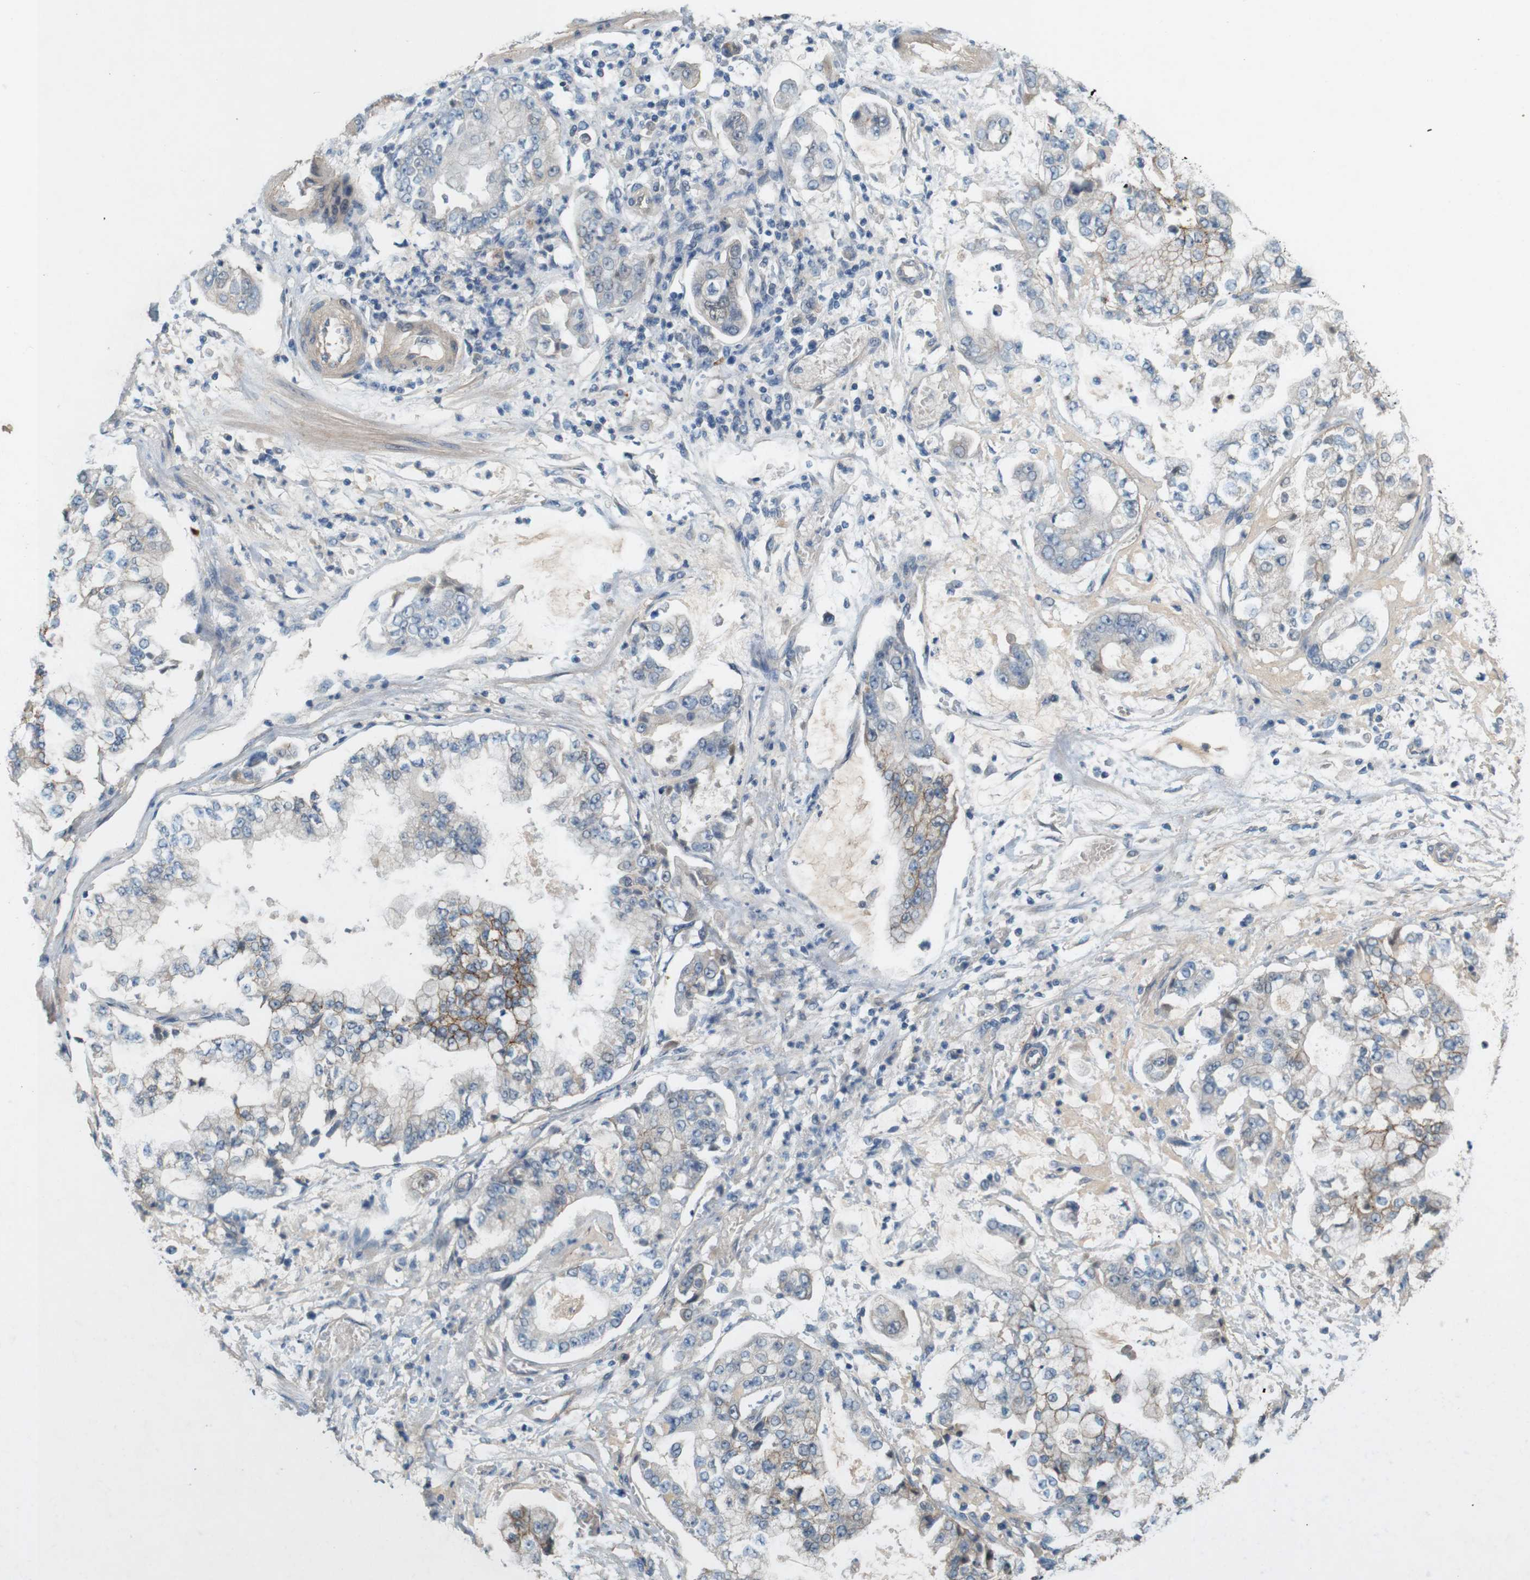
{"staining": {"intensity": "moderate", "quantity": "25%-75%", "location": "cytoplasmic/membranous"}, "tissue": "stomach cancer", "cell_type": "Tumor cells", "image_type": "cancer", "snomed": [{"axis": "morphology", "description": "Adenocarcinoma, NOS"}, {"axis": "topography", "description": "Stomach"}], "caption": "Adenocarcinoma (stomach) stained for a protein reveals moderate cytoplasmic/membranous positivity in tumor cells.", "gene": "PVR", "patient": {"sex": "male", "age": 76}}